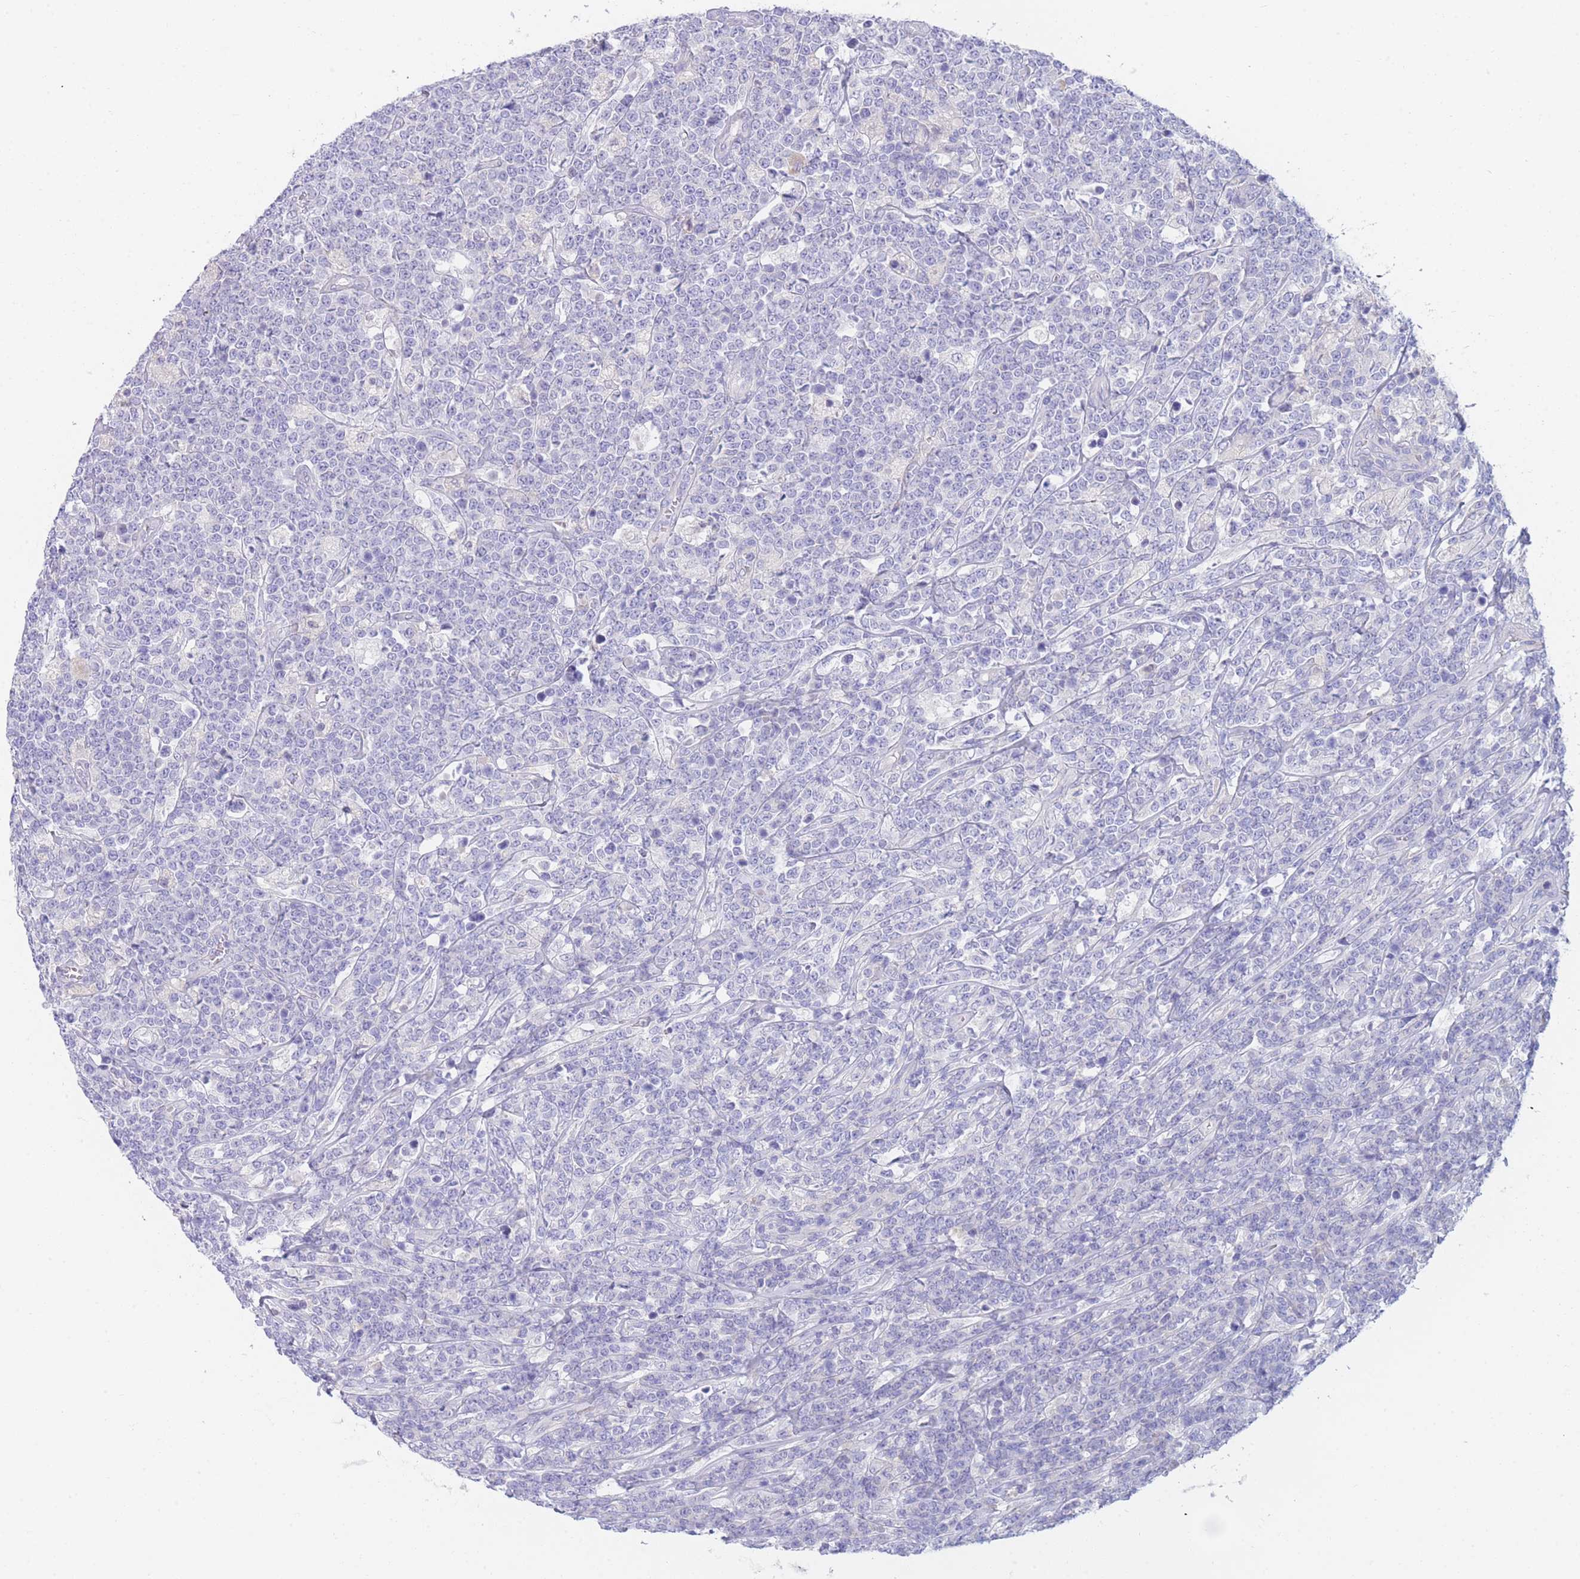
{"staining": {"intensity": "negative", "quantity": "none", "location": "none"}, "tissue": "lymphoma", "cell_type": "Tumor cells", "image_type": "cancer", "snomed": [{"axis": "morphology", "description": "Malignant lymphoma, non-Hodgkin's type, High grade"}, {"axis": "topography", "description": "Small intestine"}], "caption": "DAB (3,3'-diaminobenzidine) immunohistochemical staining of human malignant lymphoma, non-Hodgkin's type (high-grade) shows no significant expression in tumor cells.", "gene": "PCDHB3", "patient": {"sex": "male", "age": 8}}